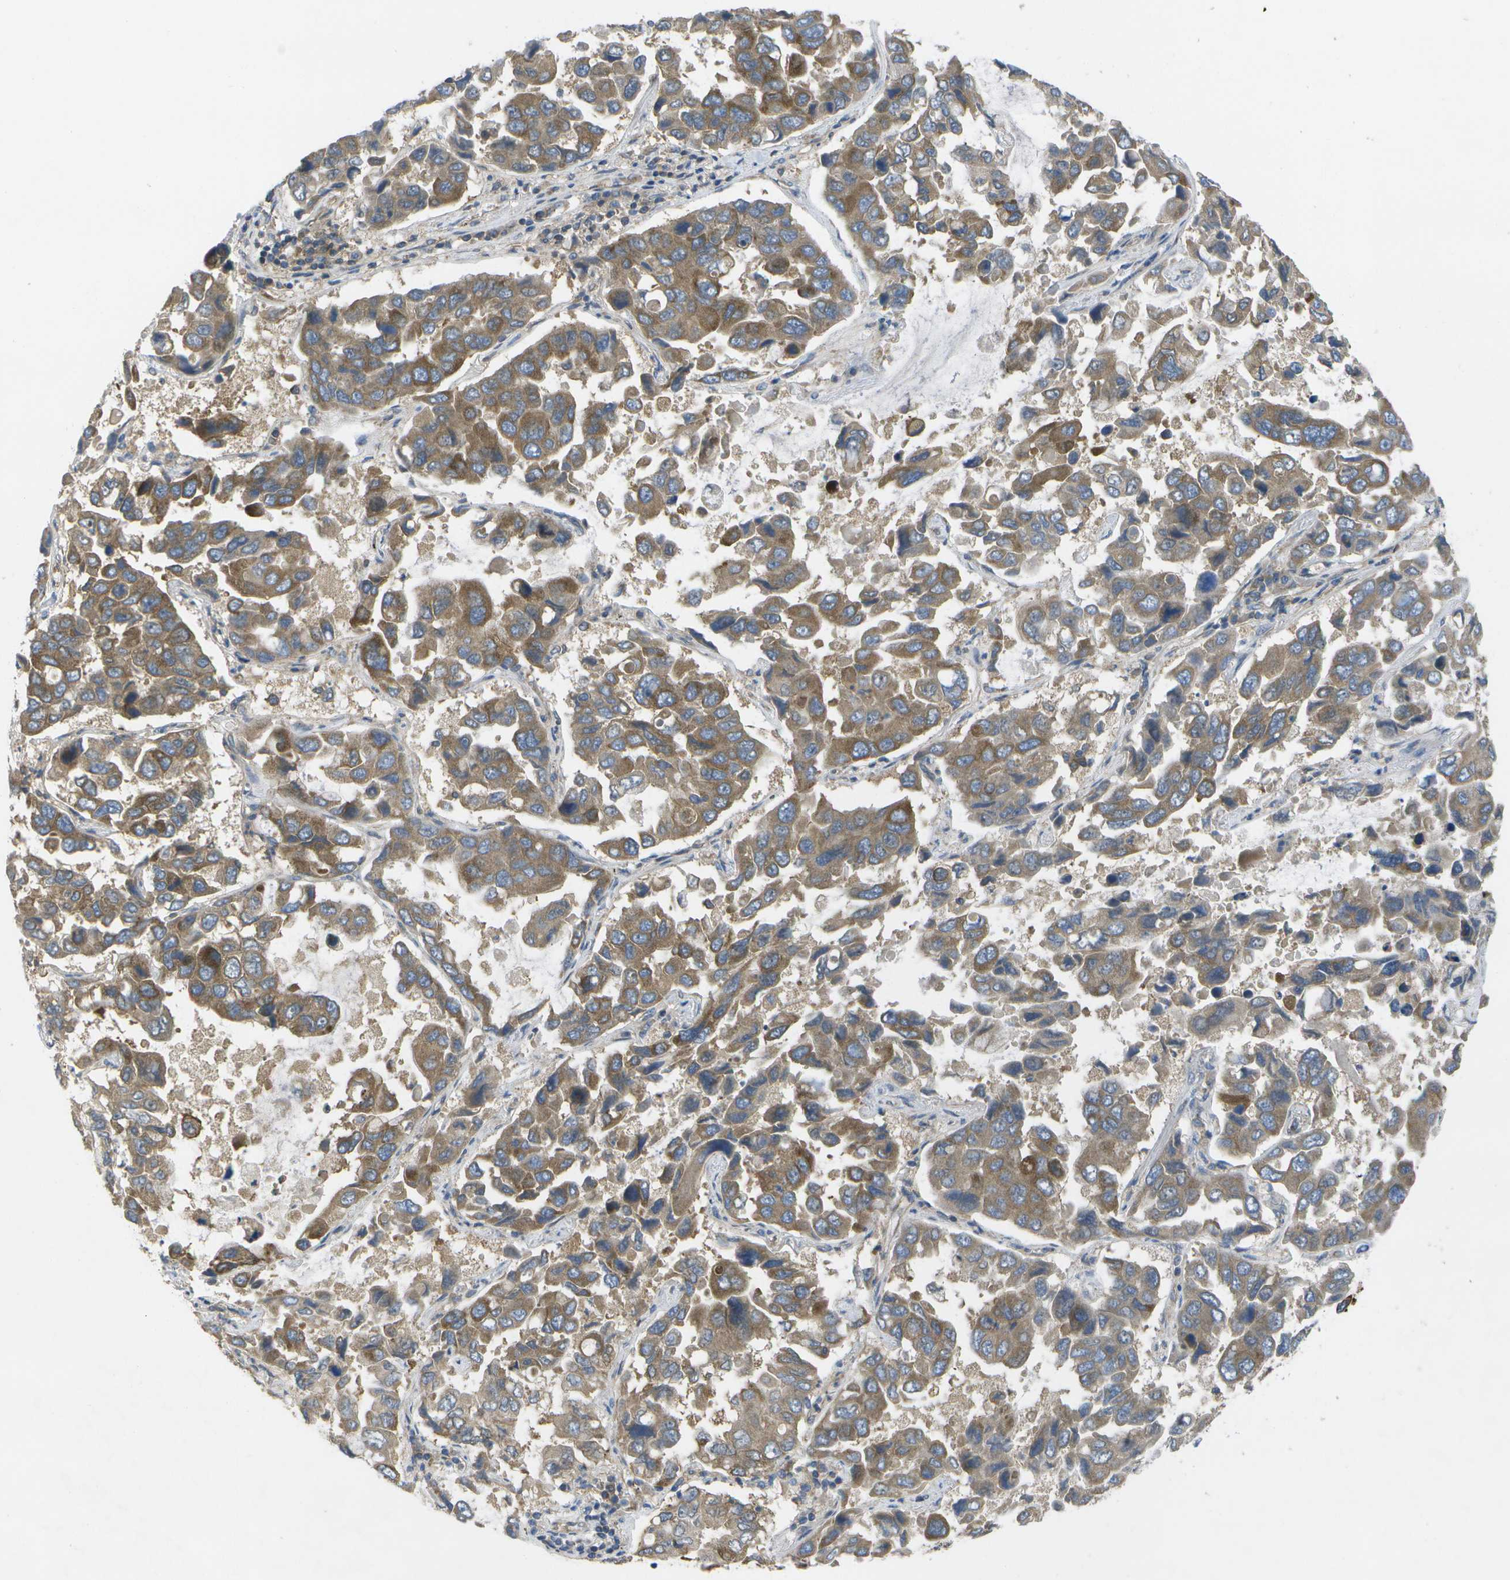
{"staining": {"intensity": "moderate", "quantity": ">75%", "location": "cytoplasmic/membranous"}, "tissue": "lung cancer", "cell_type": "Tumor cells", "image_type": "cancer", "snomed": [{"axis": "morphology", "description": "Adenocarcinoma, NOS"}, {"axis": "topography", "description": "Lung"}], "caption": "Lung cancer stained for a protein (brown) displays moderate cytoplasmic/membranous positive expression in approximately >75% of tumor cells.", "gene": "DPM3", "patient": {"sex": "male", "age": 64}}